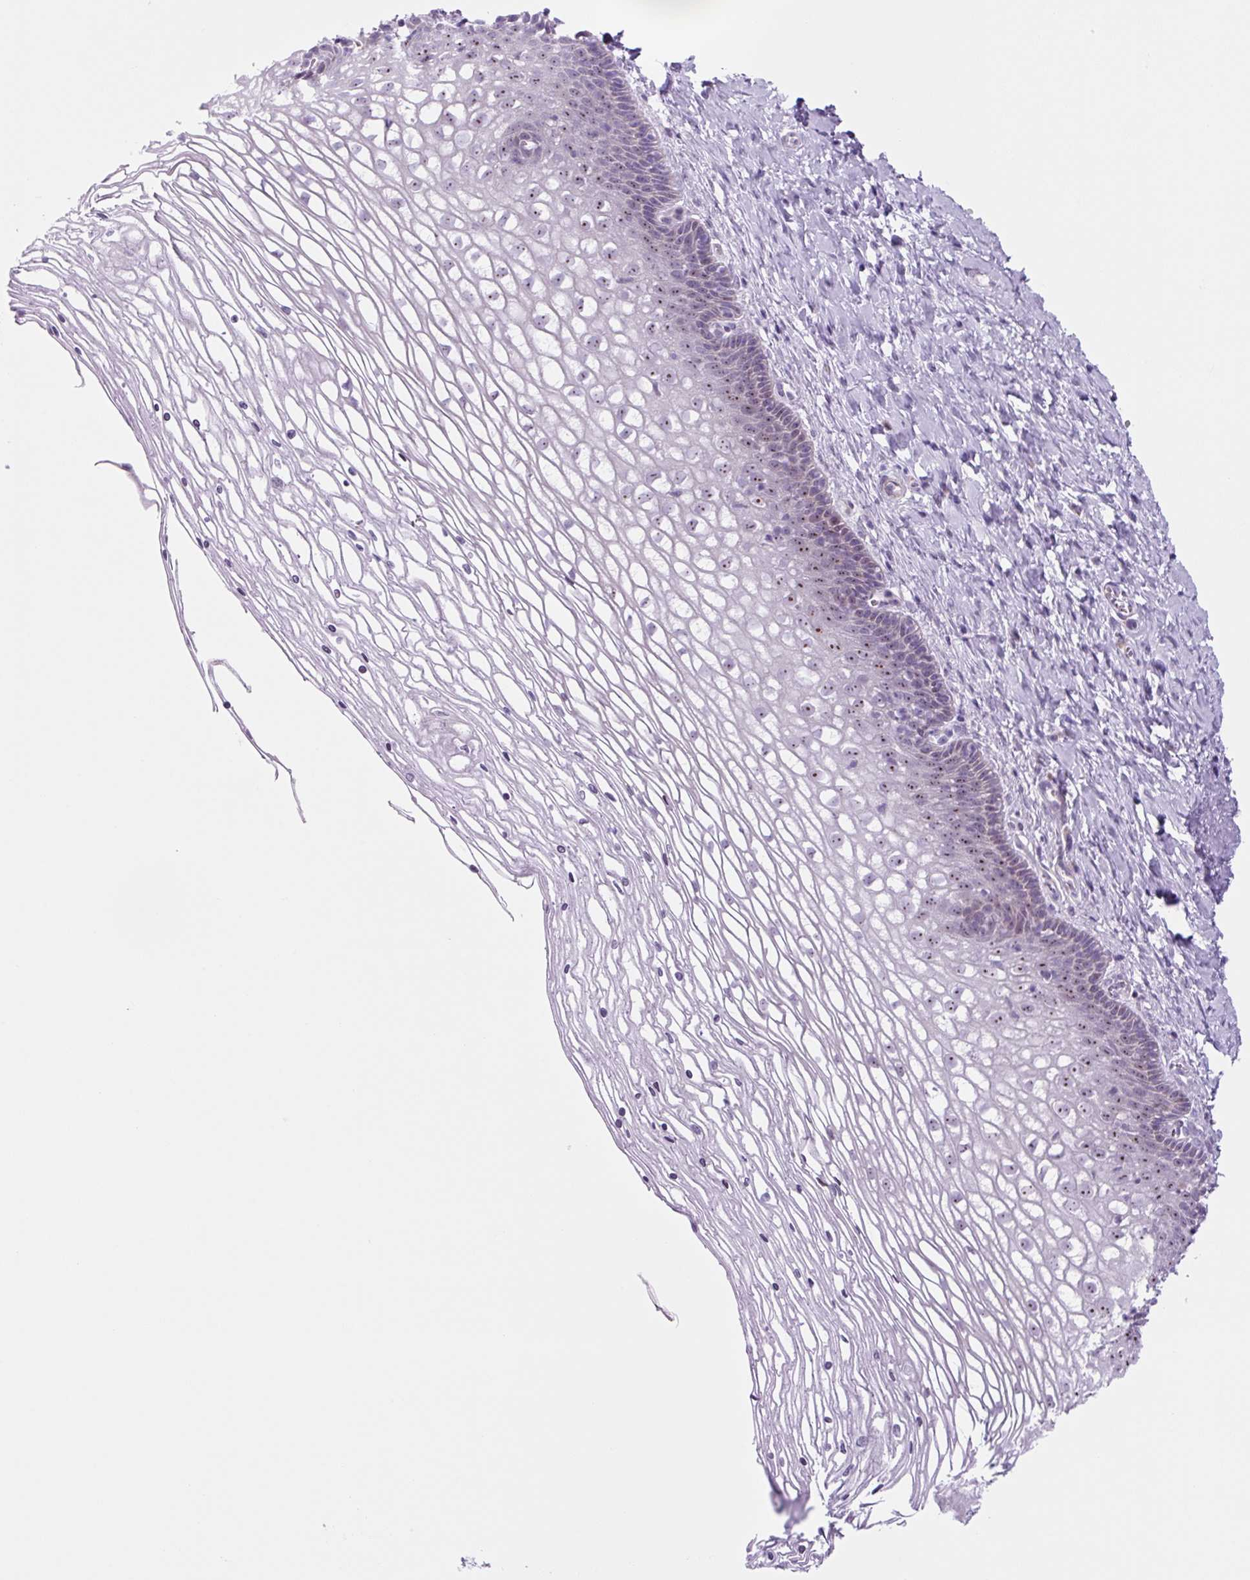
{"staining": {"intensity": "negative", "quantity": "none", "location": "none"}, "tissue": "cervix", "cell_type": "Glandular cells", "image_type": "normal", "snomed": [{"axis": "morphology", "description": "Normal tissue, NOS"}, {"axis": "topography", "description": "Cervix"}], "caption": "A high-resolution micrograph shows IHC staining of benign cervix, which exhibits no significant expression in glandular cells. Brightfield microscopy of IHC stained with DAB (3,3'-diaminobenzidine) (brown) and hematoxylin (blue), captured at high magnification.", "gene": "RRS1", "patient": {"sex": "female", "age": 36}}